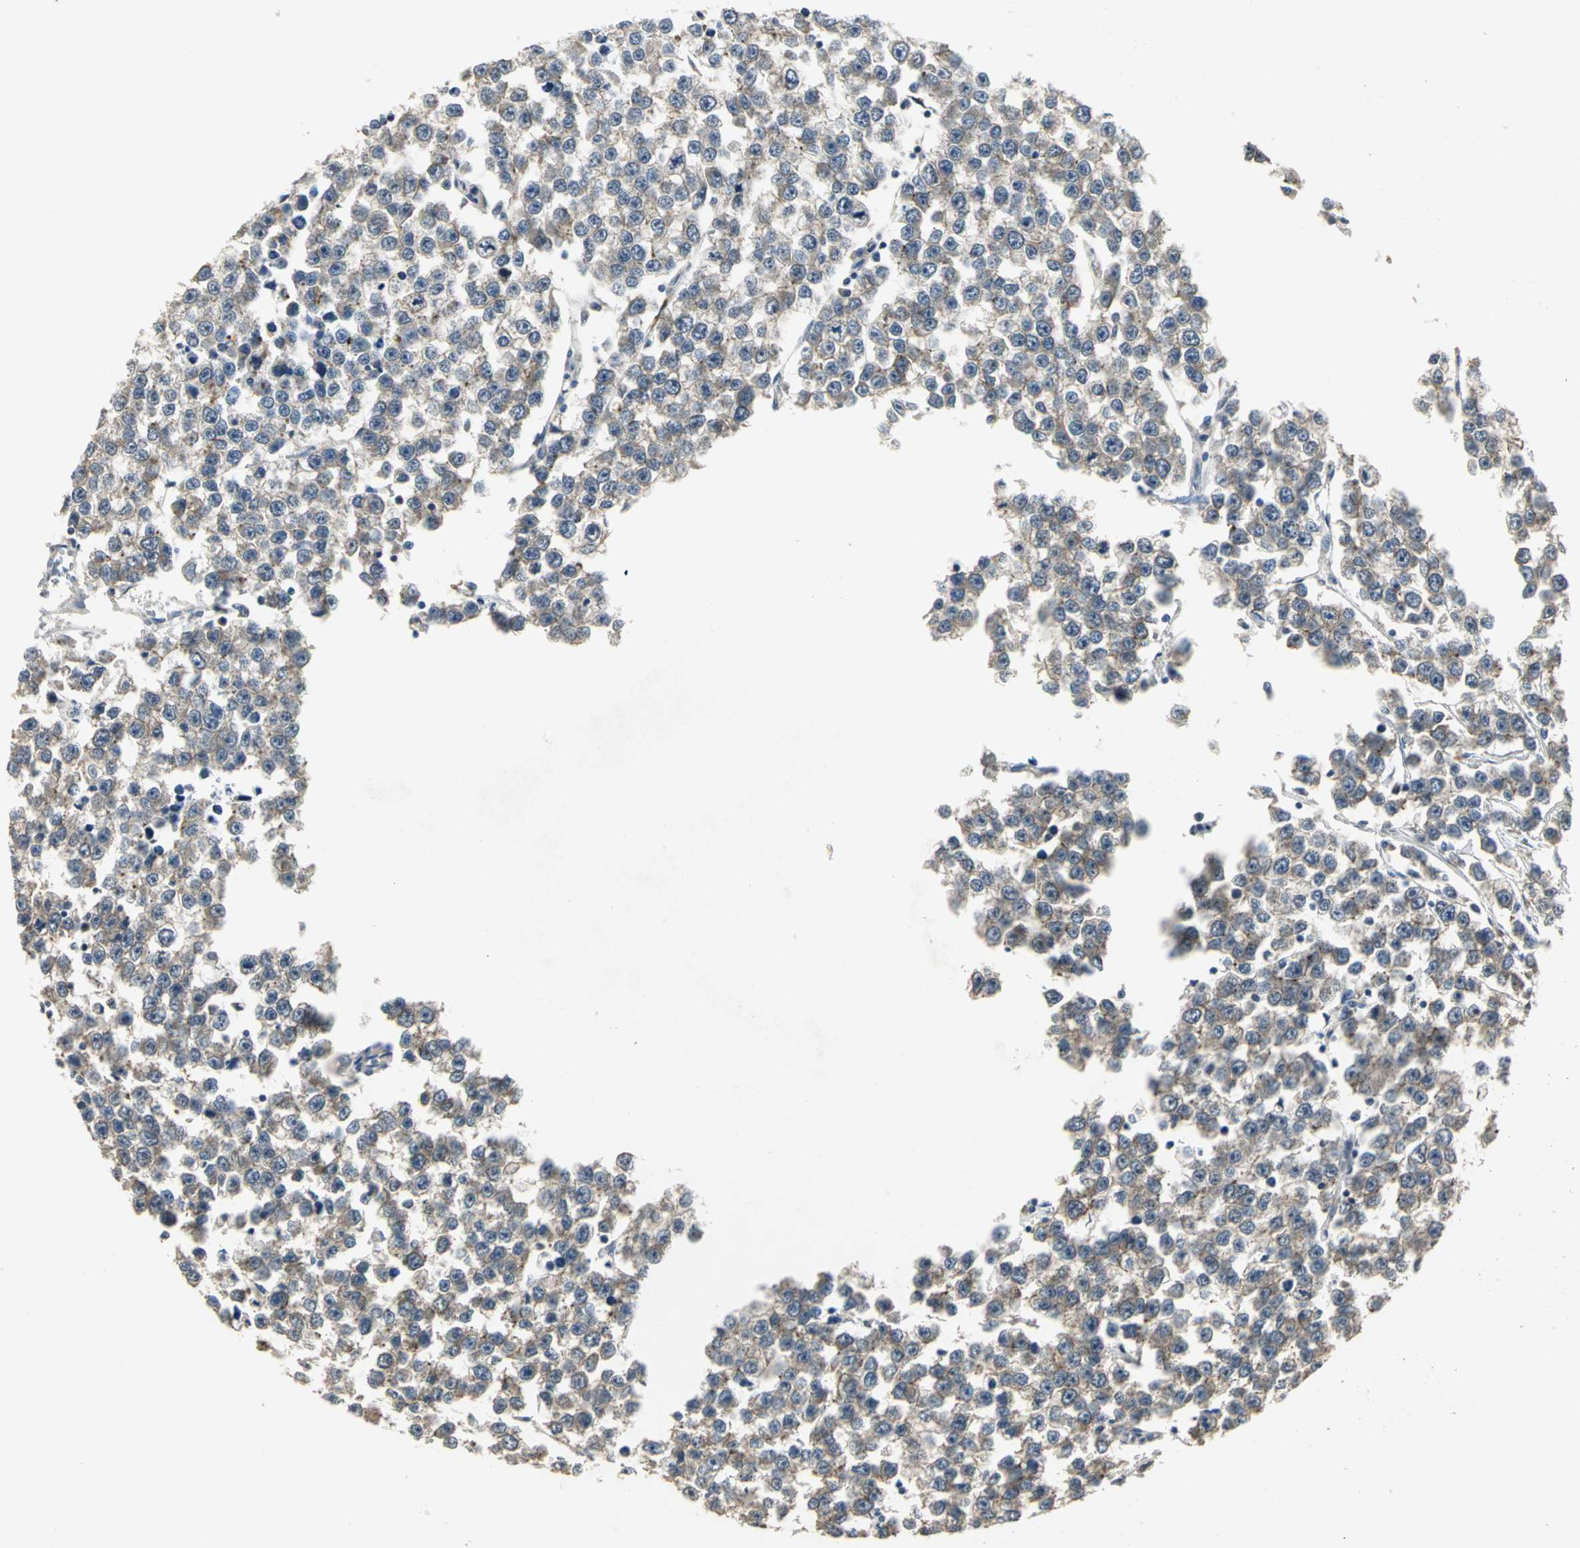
{"staining": {"intensity": "moderate", "quantity": ">75%", "location": "cytoplasmic/membranous"}, "tissue": "testis cancer", "cell_type": "Tumor cells", "image_type": "cancer", "snomed": [{"axis": "morphology", "description": "Seminoma, NOS"}, {"axis": "morphology", "description": "Carcinoma, Embryonal, NOS"}, {"axis": "topography", "description": "Testis"}], "caption": "There is medium levels of moderate cytoplasmic/membranous positivity in tumor cells of seminoma (testis), as demonstrated by immunohistochemical staining (brown color).", "gene": "OCLN", "patient": {"sex": "male", "age": 52}}